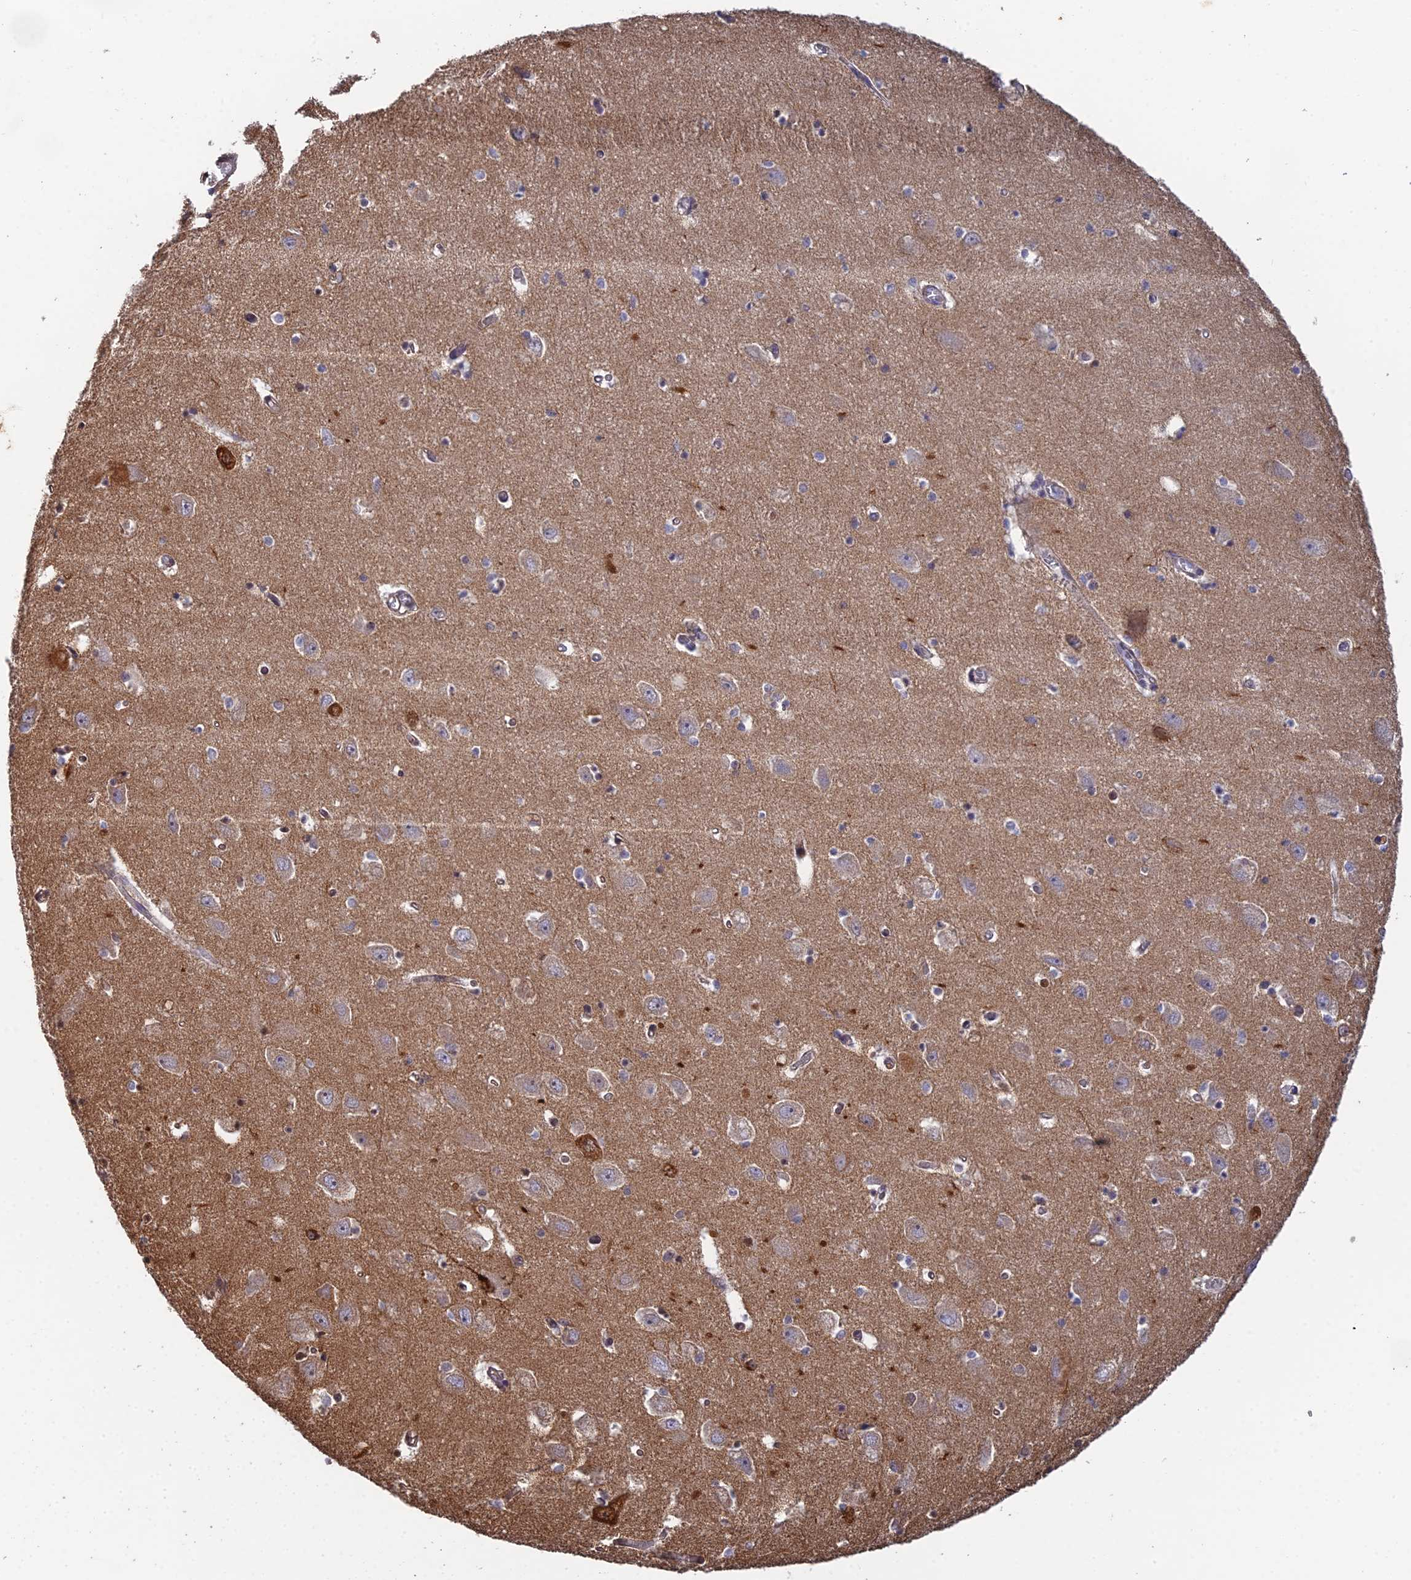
{"staining": {"intensity": "weak", "quantity": "25%-75%", "location": "cytoplasmic/membranous"}, "tissue": "hippocampus", "cell_type": "Glial cells", "image_type": "normal", "snomed": [{"axis": "morphology", "description": "Normal tissue, NOS"}, {"axis": "topography", "description": "Hippocampus"}], "caption": "Protein staining reveals weak cytoplasmic/membranous staining in about 25%-75% of glial cells in benign hippocampus. The protein of interest is stained brown, and the nuclei are stained in blue (DAB IHC with brightfield microscopy, high magnification).", "gene": "PCDHA5", "patient": {"sex": "female", "age": 64}}